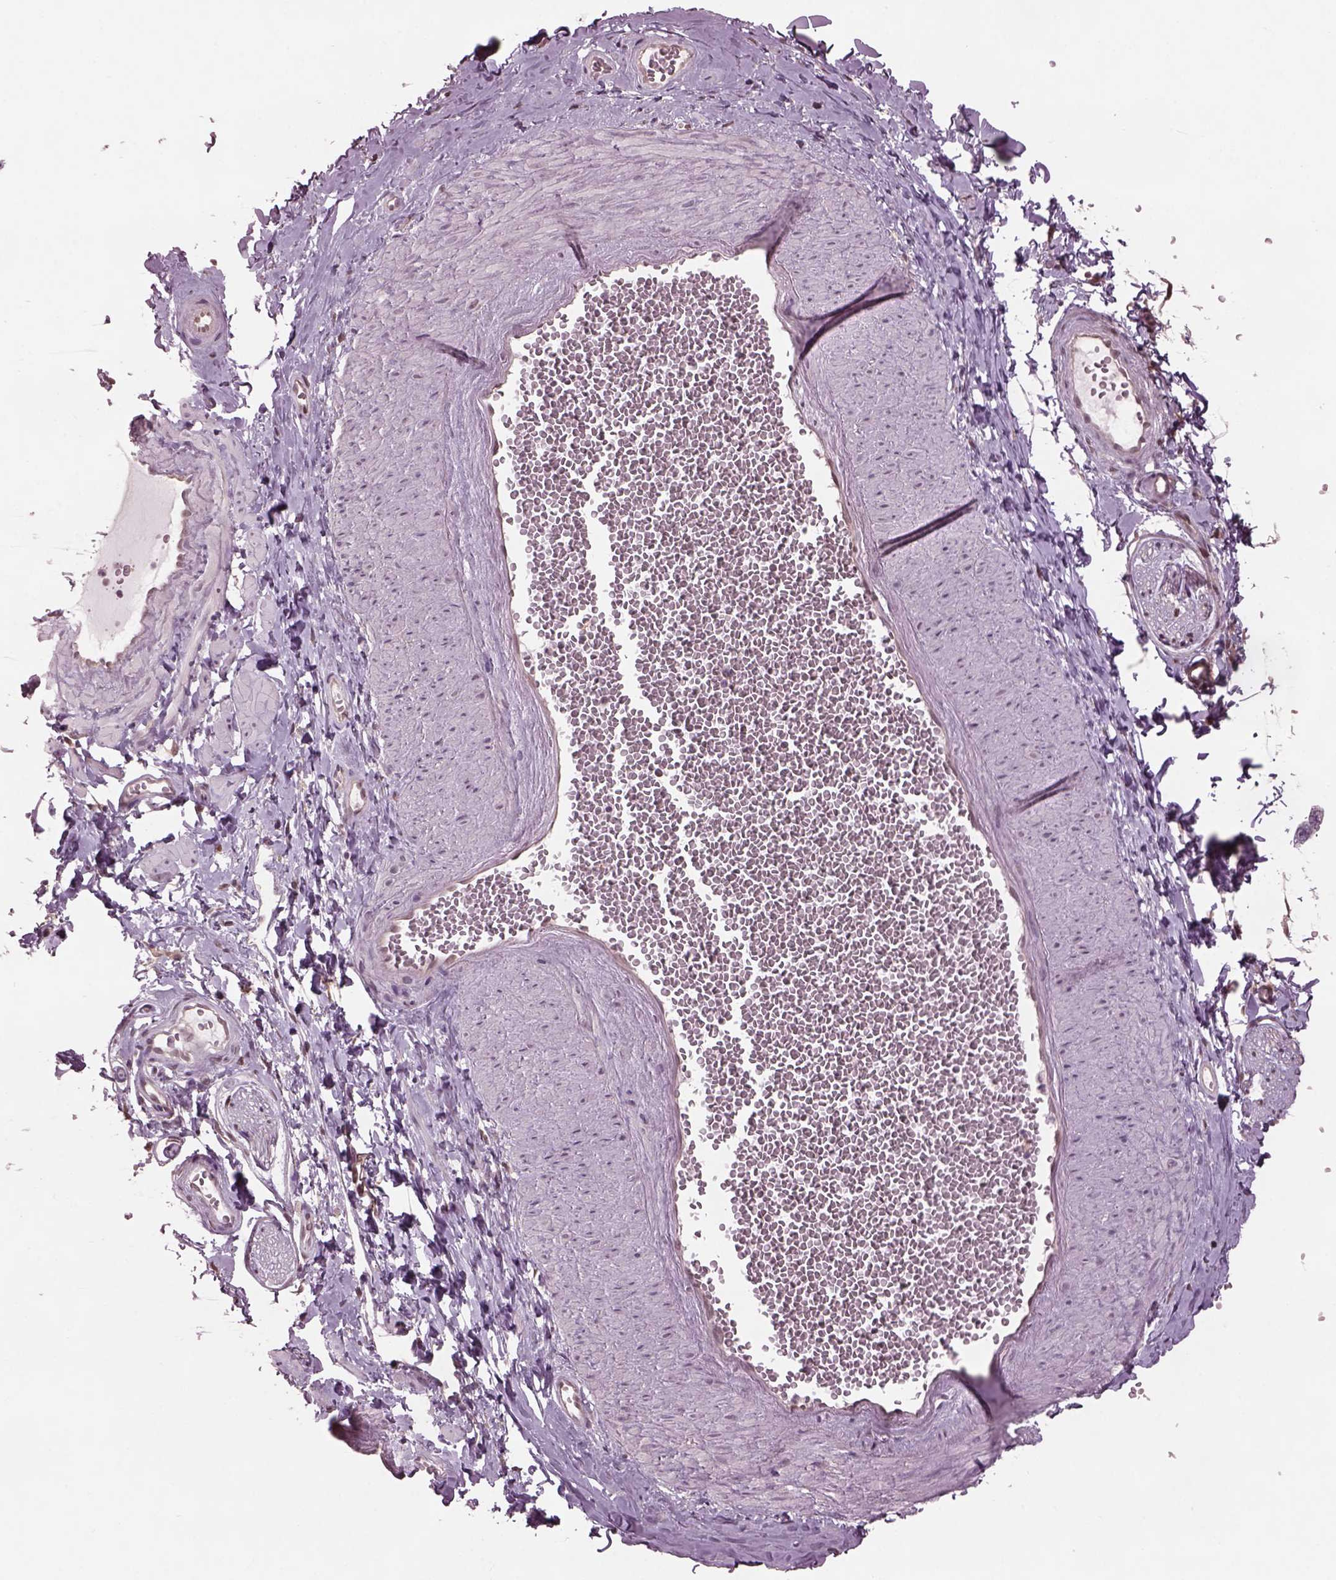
{"staining": {"intensity": "negative", "quantity": "none", "location": "none"}, "tissue": "adipose tissue", "cell_type": "Adipocytes", "image_type": "normal", "snomed": [{"axis": "morphology", "description": "Normal tissue, NOS"}, {"axis": "topography", "description": "Smooth muscle"}, {"axis": "topography", "description": "Peripheral nerve tissue"}], "caption": "Adipose tissue stained for a protein using immunohistochemistry (IHC) exhibits no positivity adipocytes.", "gene": "SRI", "patient": {"sex": "male", "age": 22}}